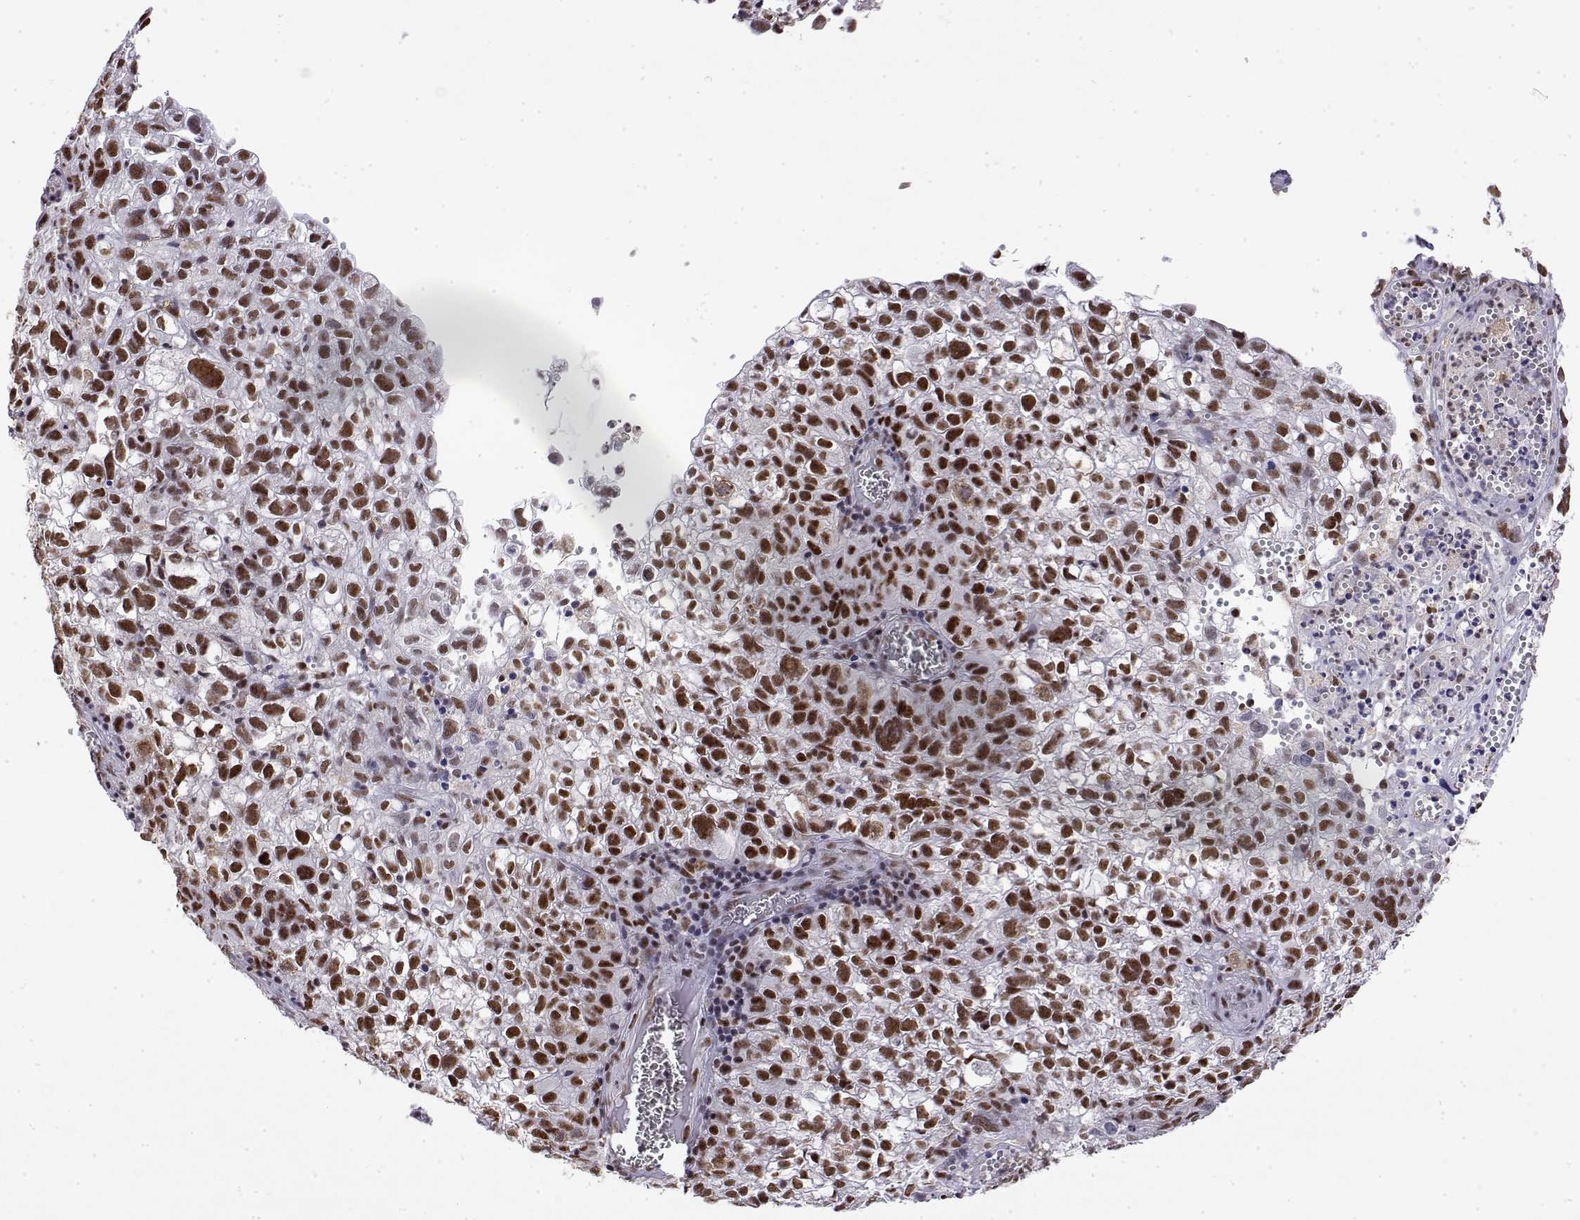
{"staining": {"intensity": "strong", "quantity": ">75%", "location": "nuclear"}, "tissue": "cervical cancer", "cell_type": "Tumor cells", "image_type": "cancer", "snomed": [{"axis": "morphology", "description": "Squamous cell carcinoma, NOS"}, {"axis": "topography", "description": "Cervix"}], "caption": "Cervical cancer stained with DAB IHC shows high levels of strong nuclear staining in about >75% of tumor cells.", "gene": "POLDIP3", "patient": {"sex": "female", "age": 55}}